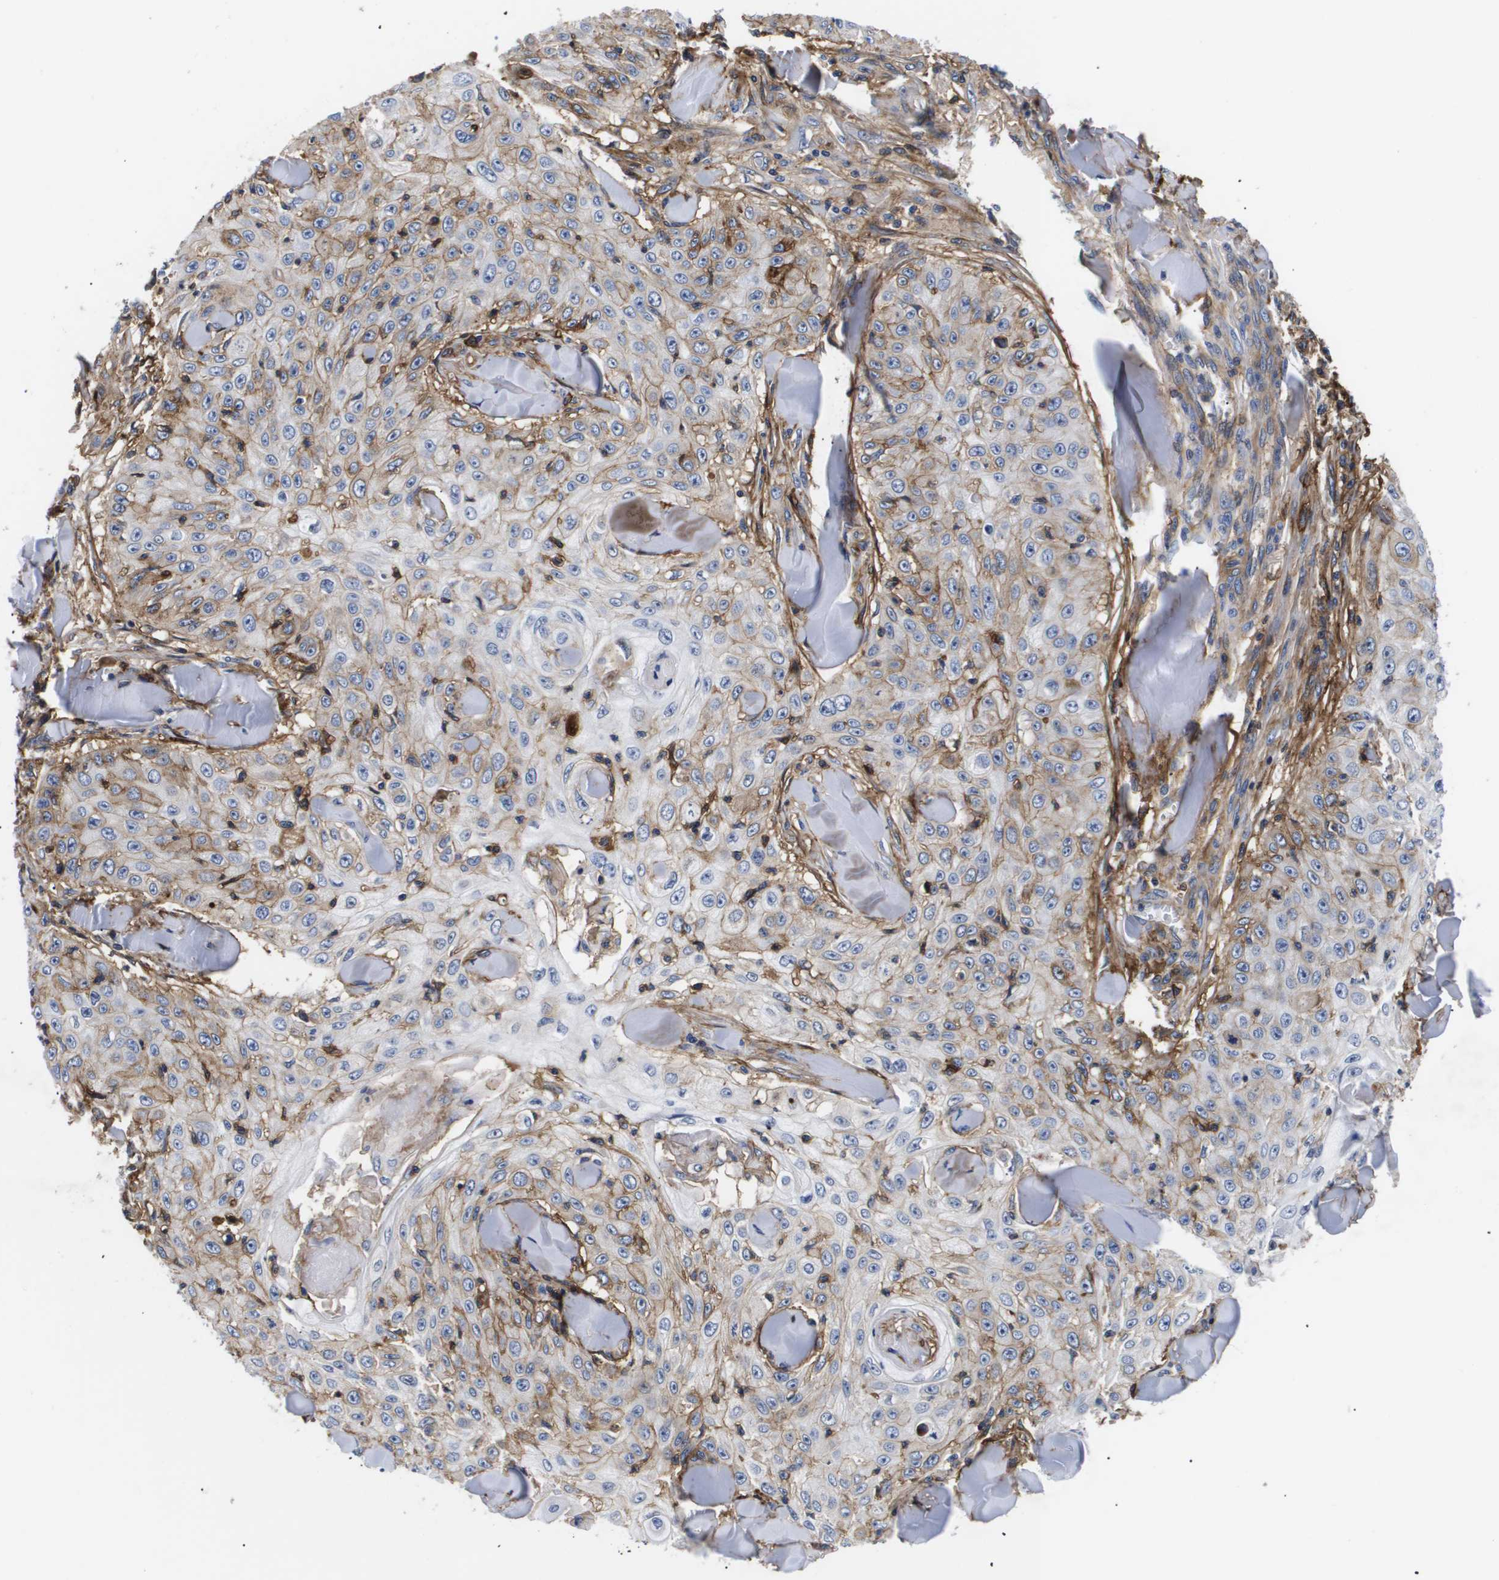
{"staining": {"intensity": "moderate", "quantity": "25%-75%", "location": "cytoplasmic/membranous"}, "tissue": "skin cancer", "cell_type": "Tumor cells", "image_type": "cancer", "snomed": [{"axis": "morphology", "description": "Squamous cell carcinoma, NOS"}, {"axis": "topography", "description": "Skin"}], "caption": "The immunohistochemical stain shows moderate cytoplasmic/membranous expression in tumor cells of squamous cell carcinoma (skin) tissue.", "gene": "SHD", "patient": {"sex": "male", "age": 86}}